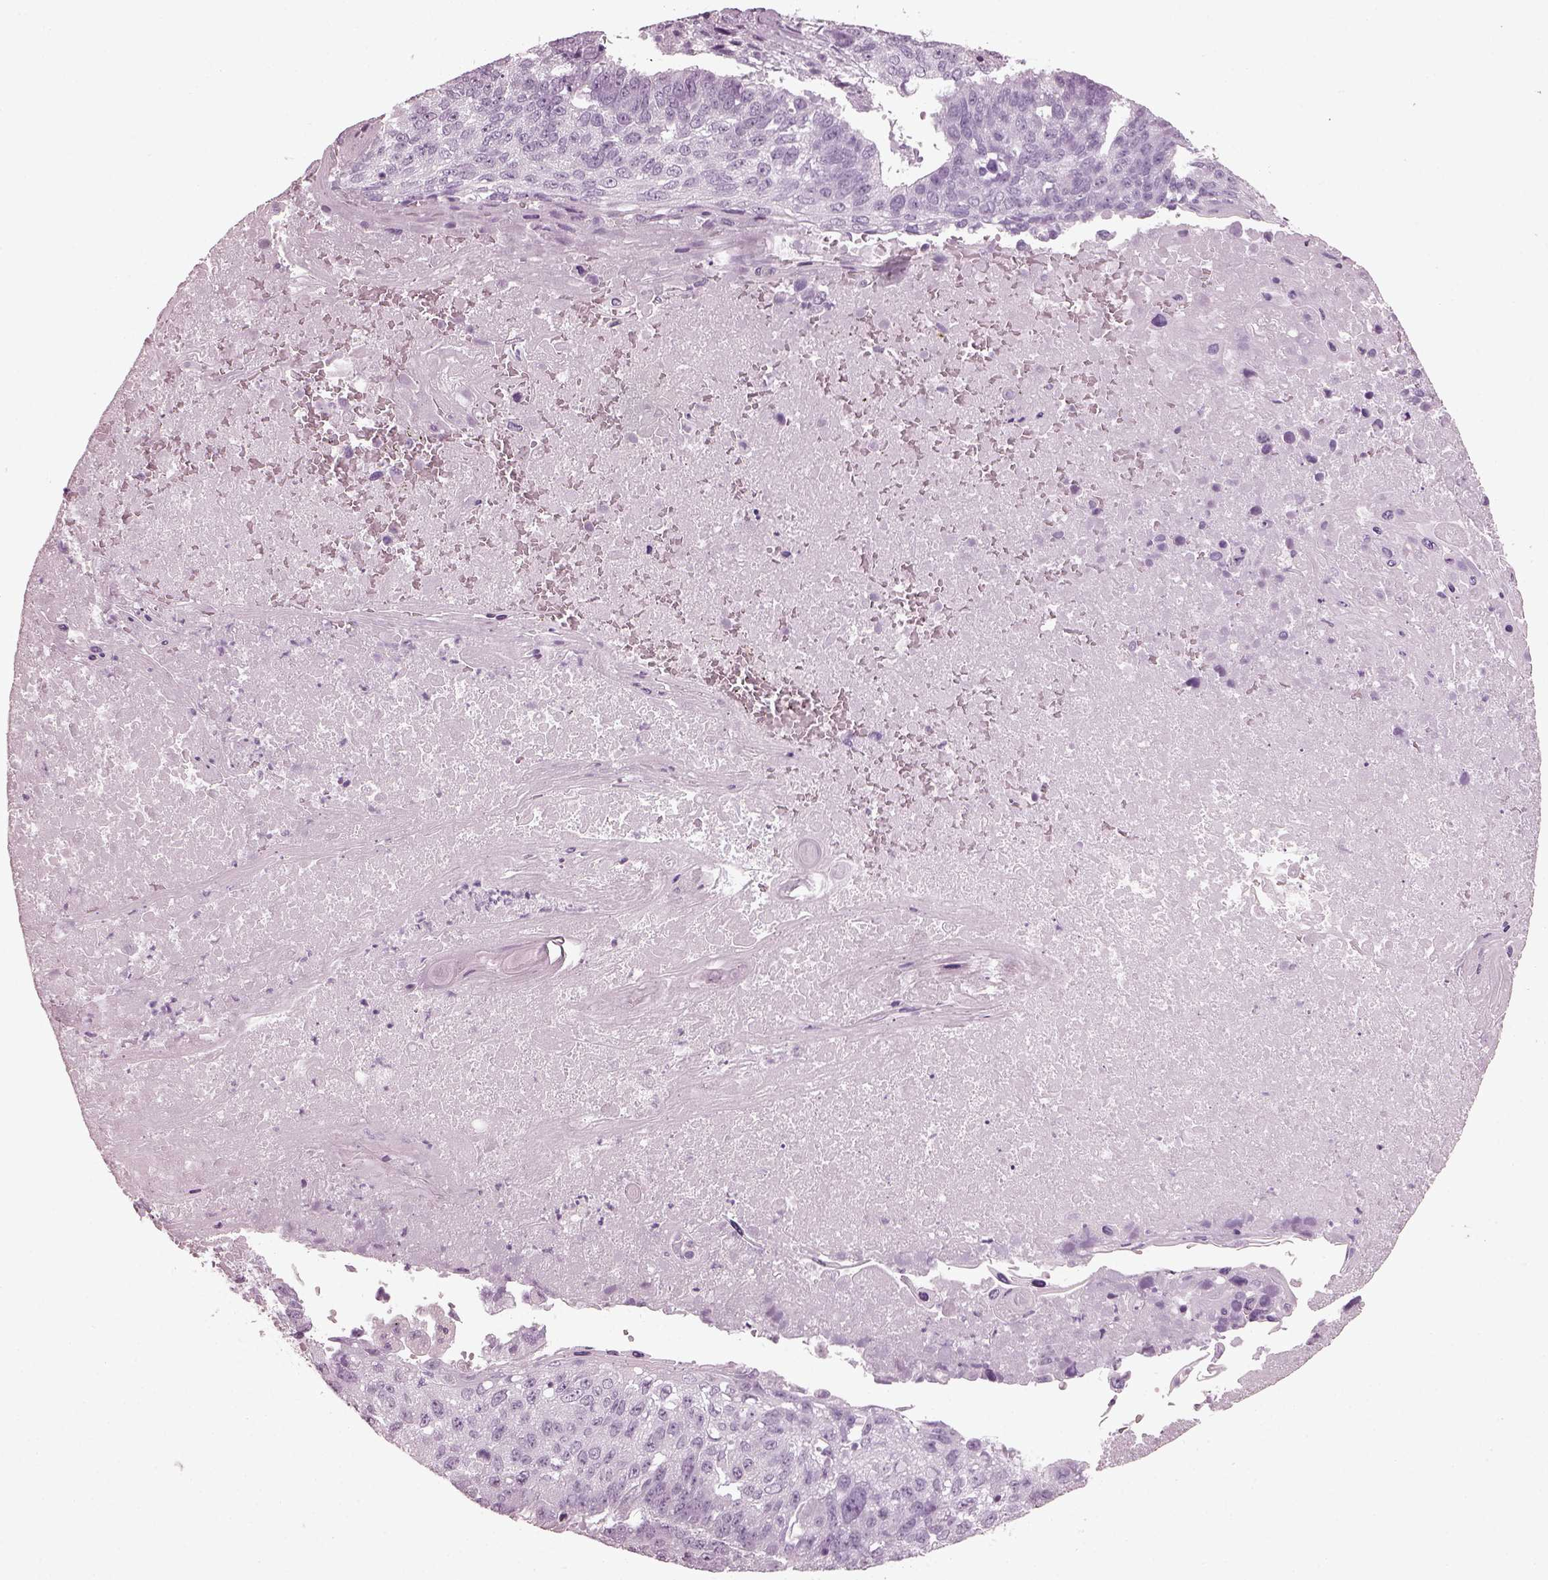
{"staining": {"intensity": "negative", "quantity": "none", "location": "none"}, "tissue": "lung cancer", "cell_type": "Tumor cells", "image_type": "cancer", "snomed": [{"axis": "morphology", "description": "Squamous cell carcinoma, NOS"}, {"axis": "topography", "description": "Lung"}], "caption": "Lung cancer was stained to show a protein in brown. There is no significant expression in tumor cells.", "gene": "PDC", "patient": {"sex": "male", "age": 73}}